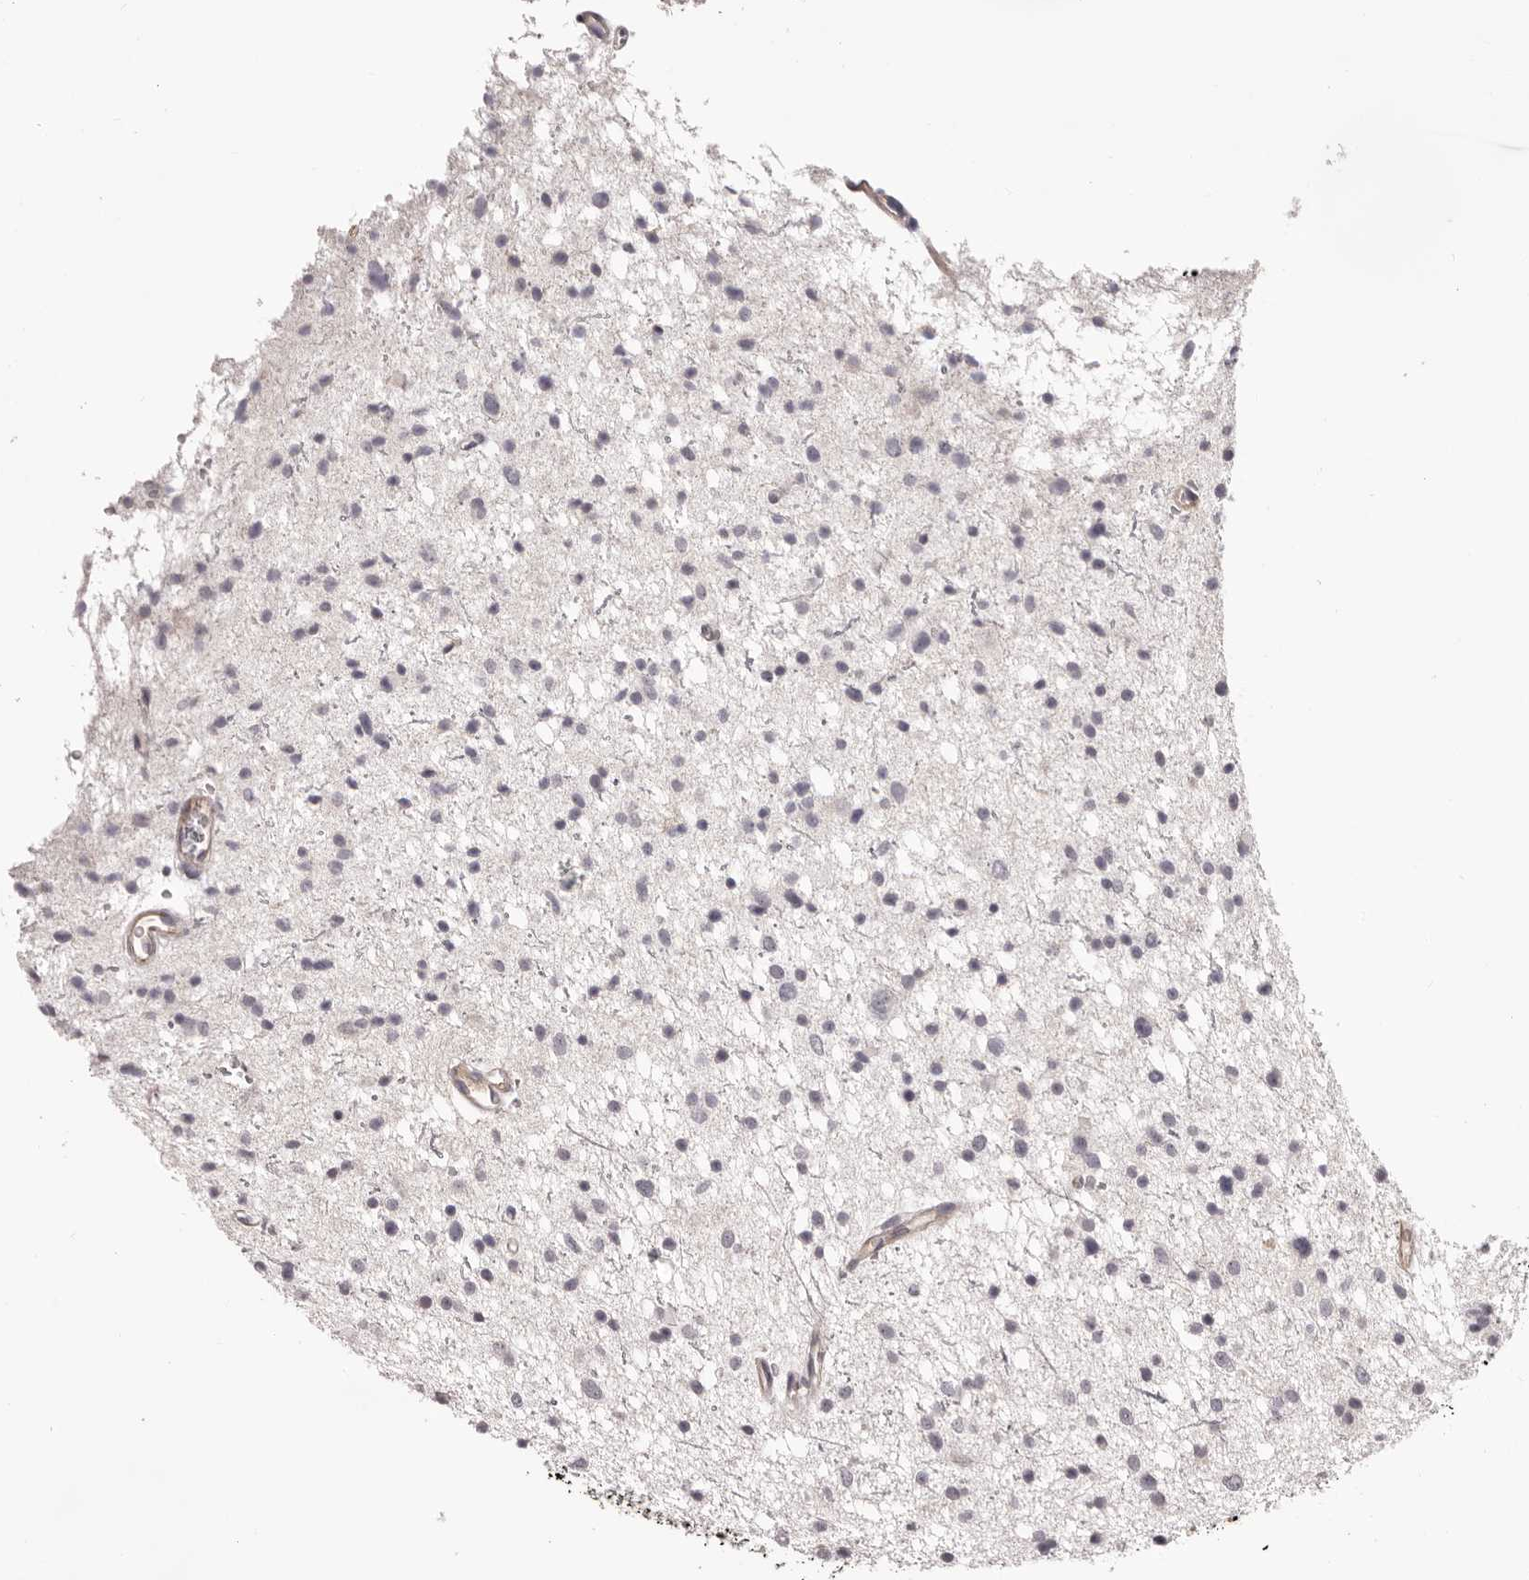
{"staining": {"intensity": "negative", "quantity": "none", "location": "none"}, "tissue": "glioma", "cell_type": "Tumor cells", "image_type": "cancer", "snomed": [{"axis": "morphology", "description": "Glioma, malignant, Low grade"}, {"axis": "topography", "description": "Brain"}], "caption": "Immunohistochemistry histopathology image of glioma stained for a protein (brown), which displays no expression in tumor cells. (Brightfield microscopy of DAB IHC at high magnification).", "gene": "OTUD3", "patient": {"sex": "female", "age": 37}}